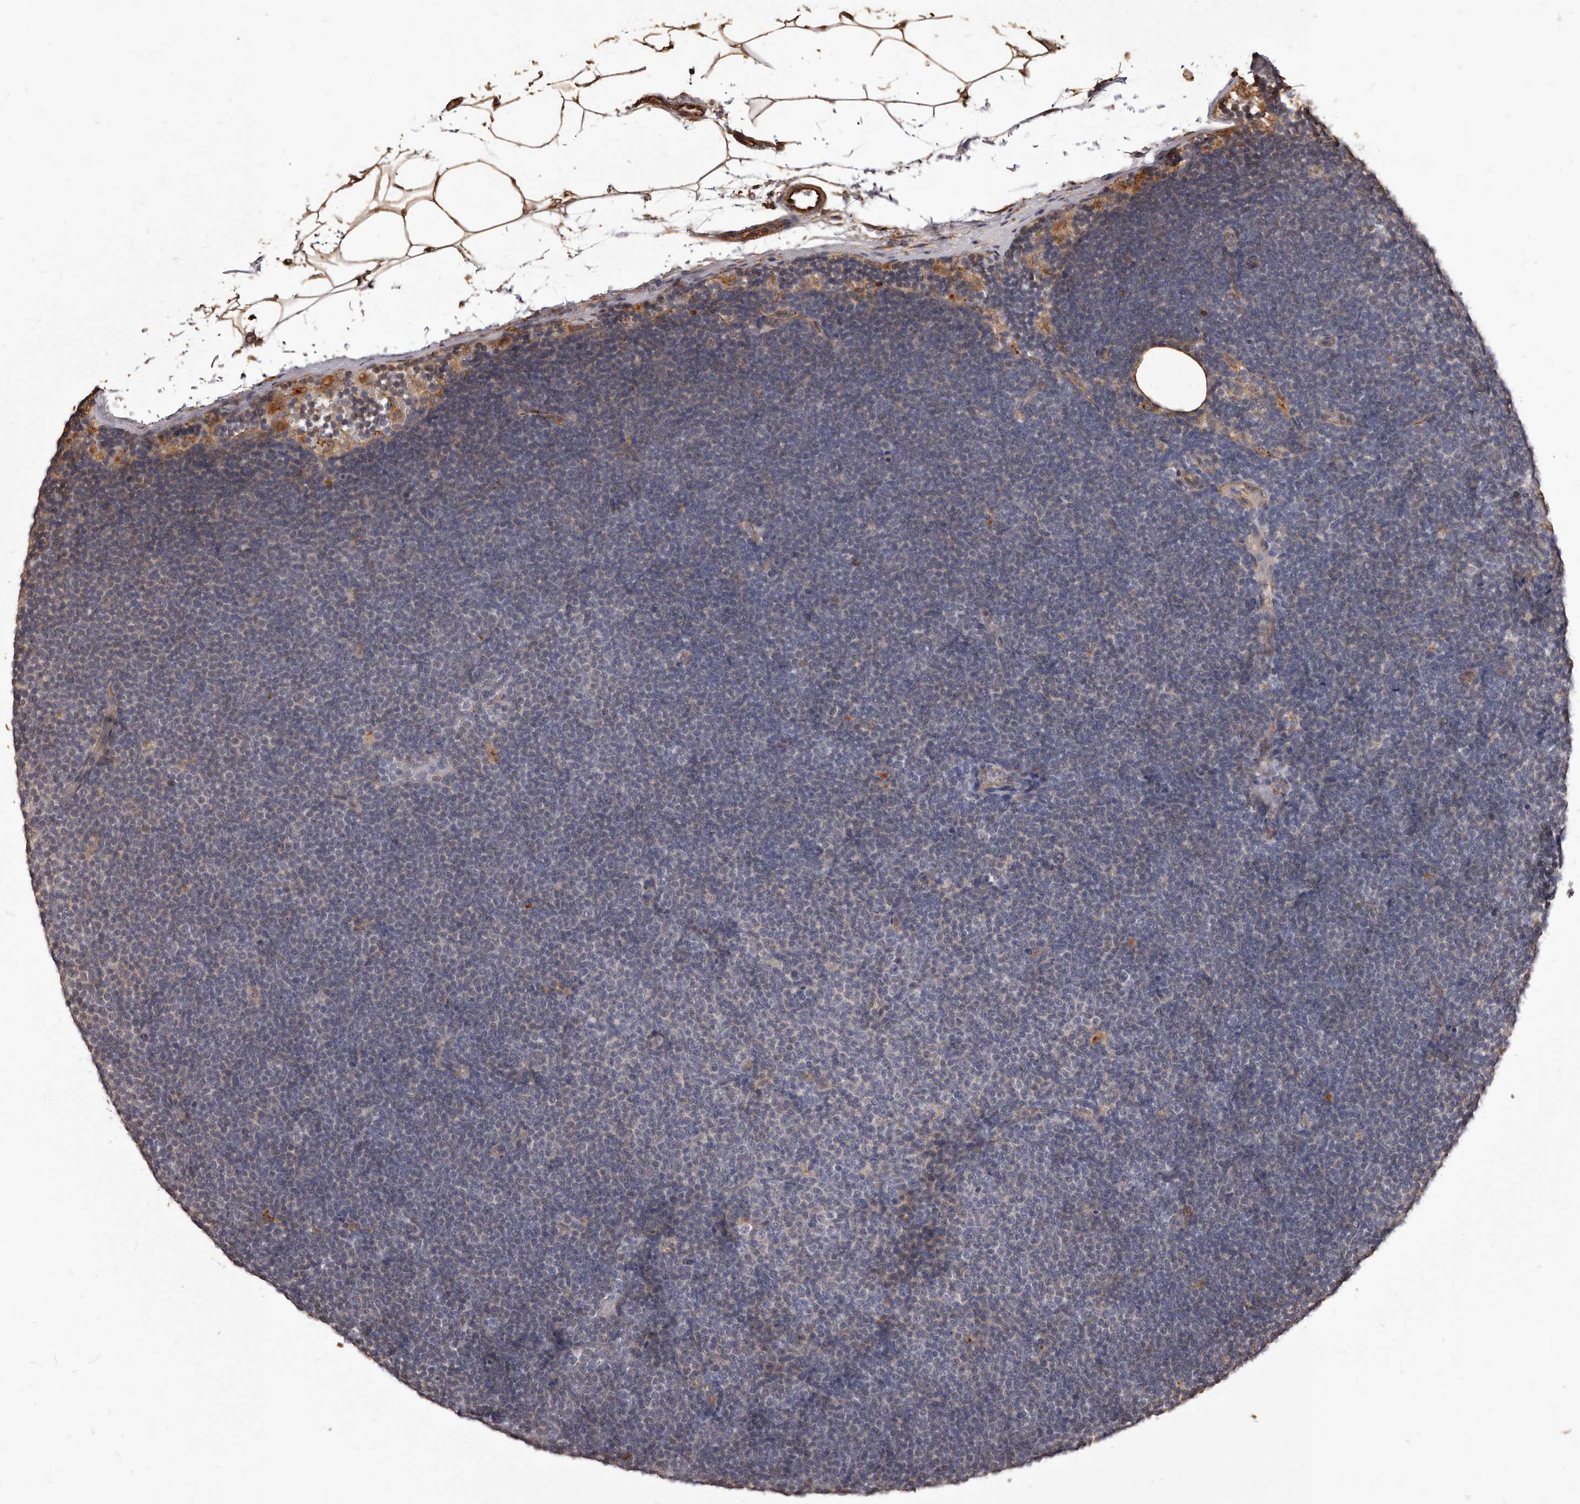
{"staining": {"intensity": "negative", "quantity": "none", "location": "none"}, "tissue": "lymphoma", "cell_type": "Tumor cells", "image_type": "cancer", "snomed": [{"axis": "morphology", "description": "Malignant lymphoma, non-Hodgkin's type, Low grade"}, {"axis": "topography", "description": "Lymph node"}], "caption": "Immunohistochemical staining of malignant lymphoma, non-Hodgkin's type (low-grade) reveals no significant staining in tumor cells.", "gene": "ALPK1", "patient": {"sex": "female", "age": 53}}